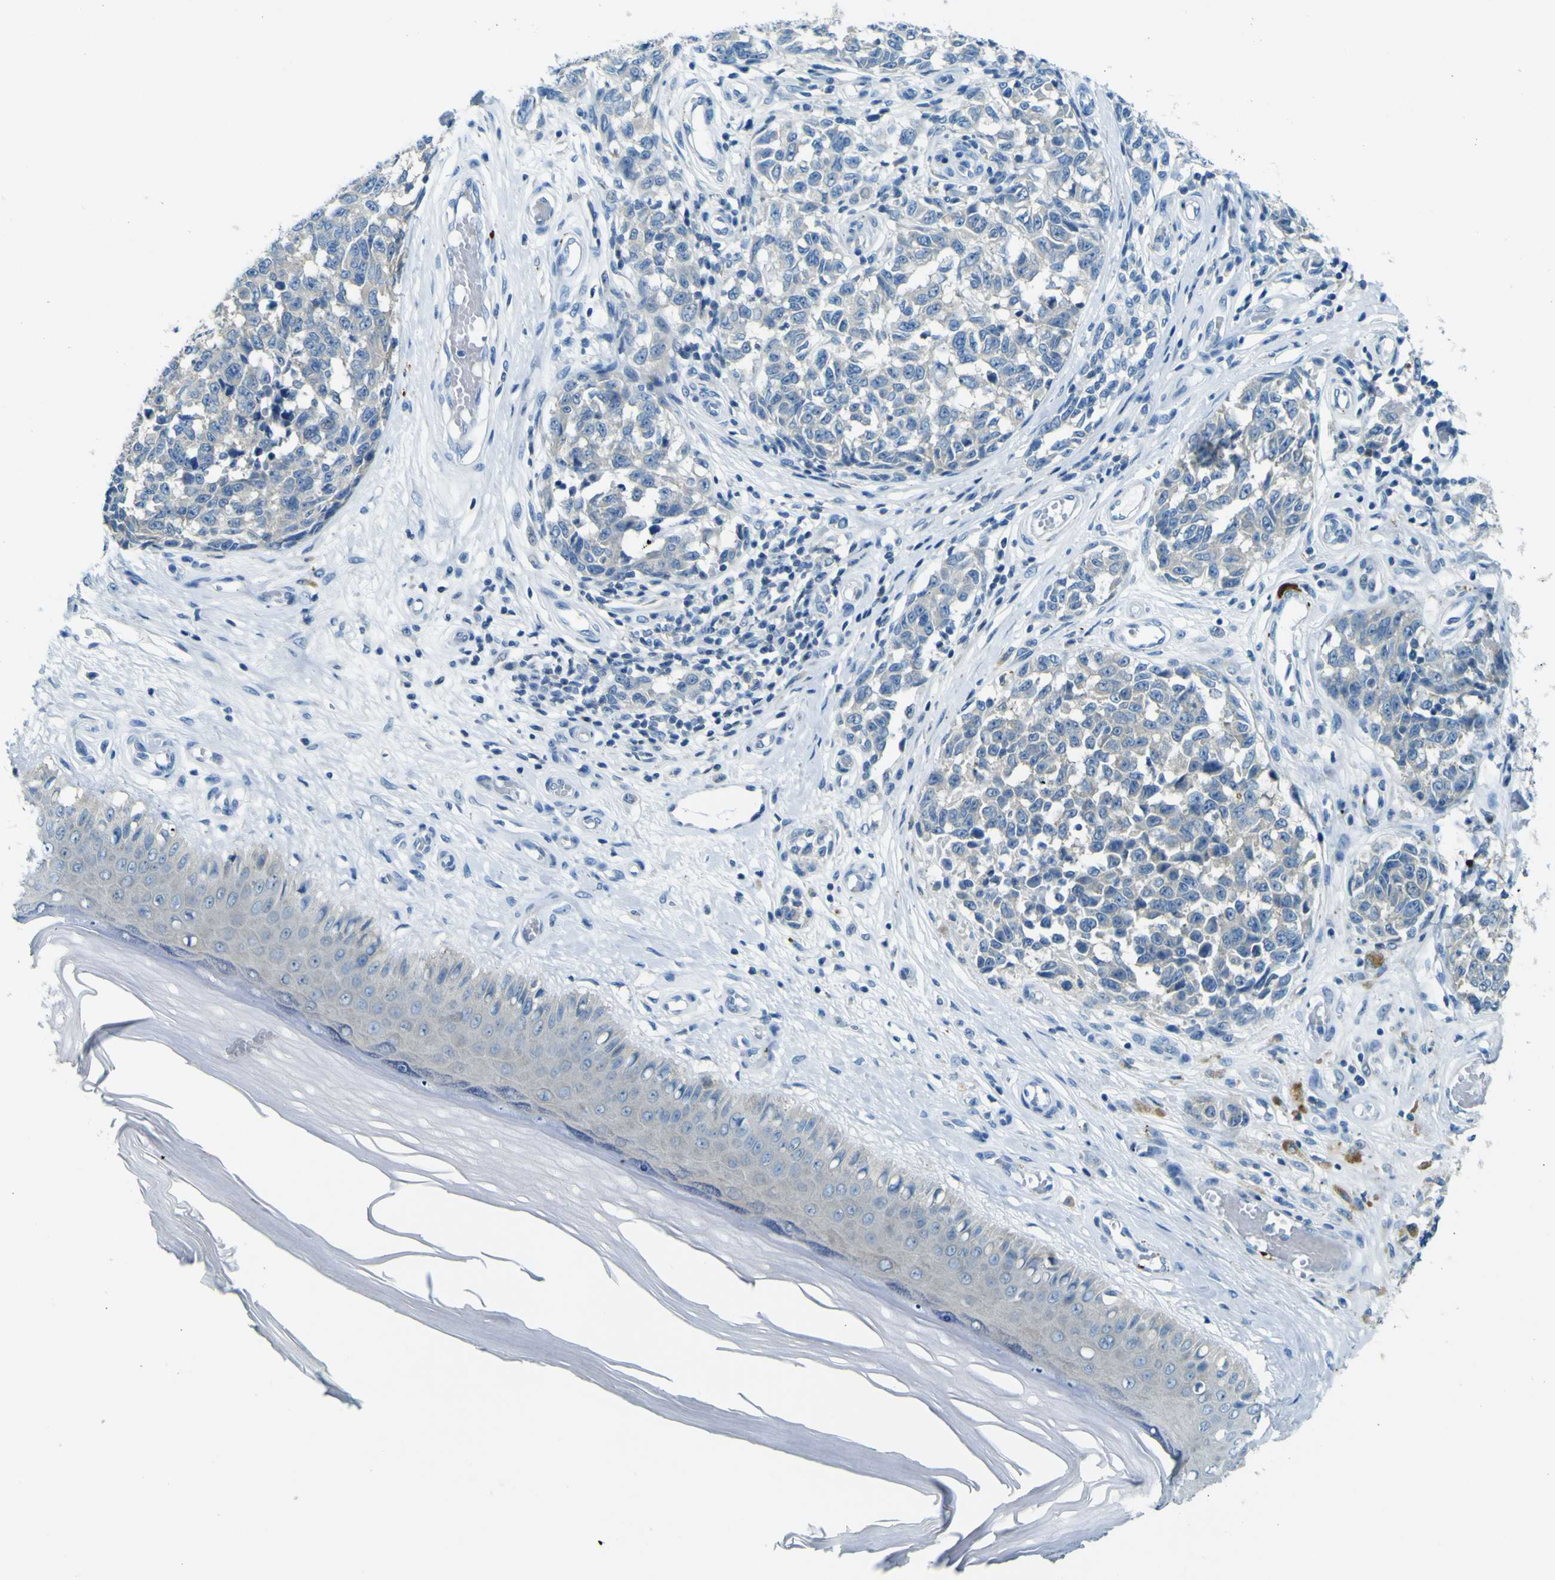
{"staining": {"intensity": "negative", "quantity": "none", "location": "none"}, "tissue": "melanoma", "cell_type": "Tumor cells", "image_type": "cancer", "snomed": [{"axis": "morphology", "description": "Malignant melanoma, NOS"}, {"axis": "topography", "description": "Skin"}], "caption": "High magnification brightfield microscopy of melanoma stained with DAB (brown) and counterstained with hematoxylin (blue): tumor cells show no significant positivity.", "gene": "SORCS1", "patient": {"sex": "female", "age": 64}}